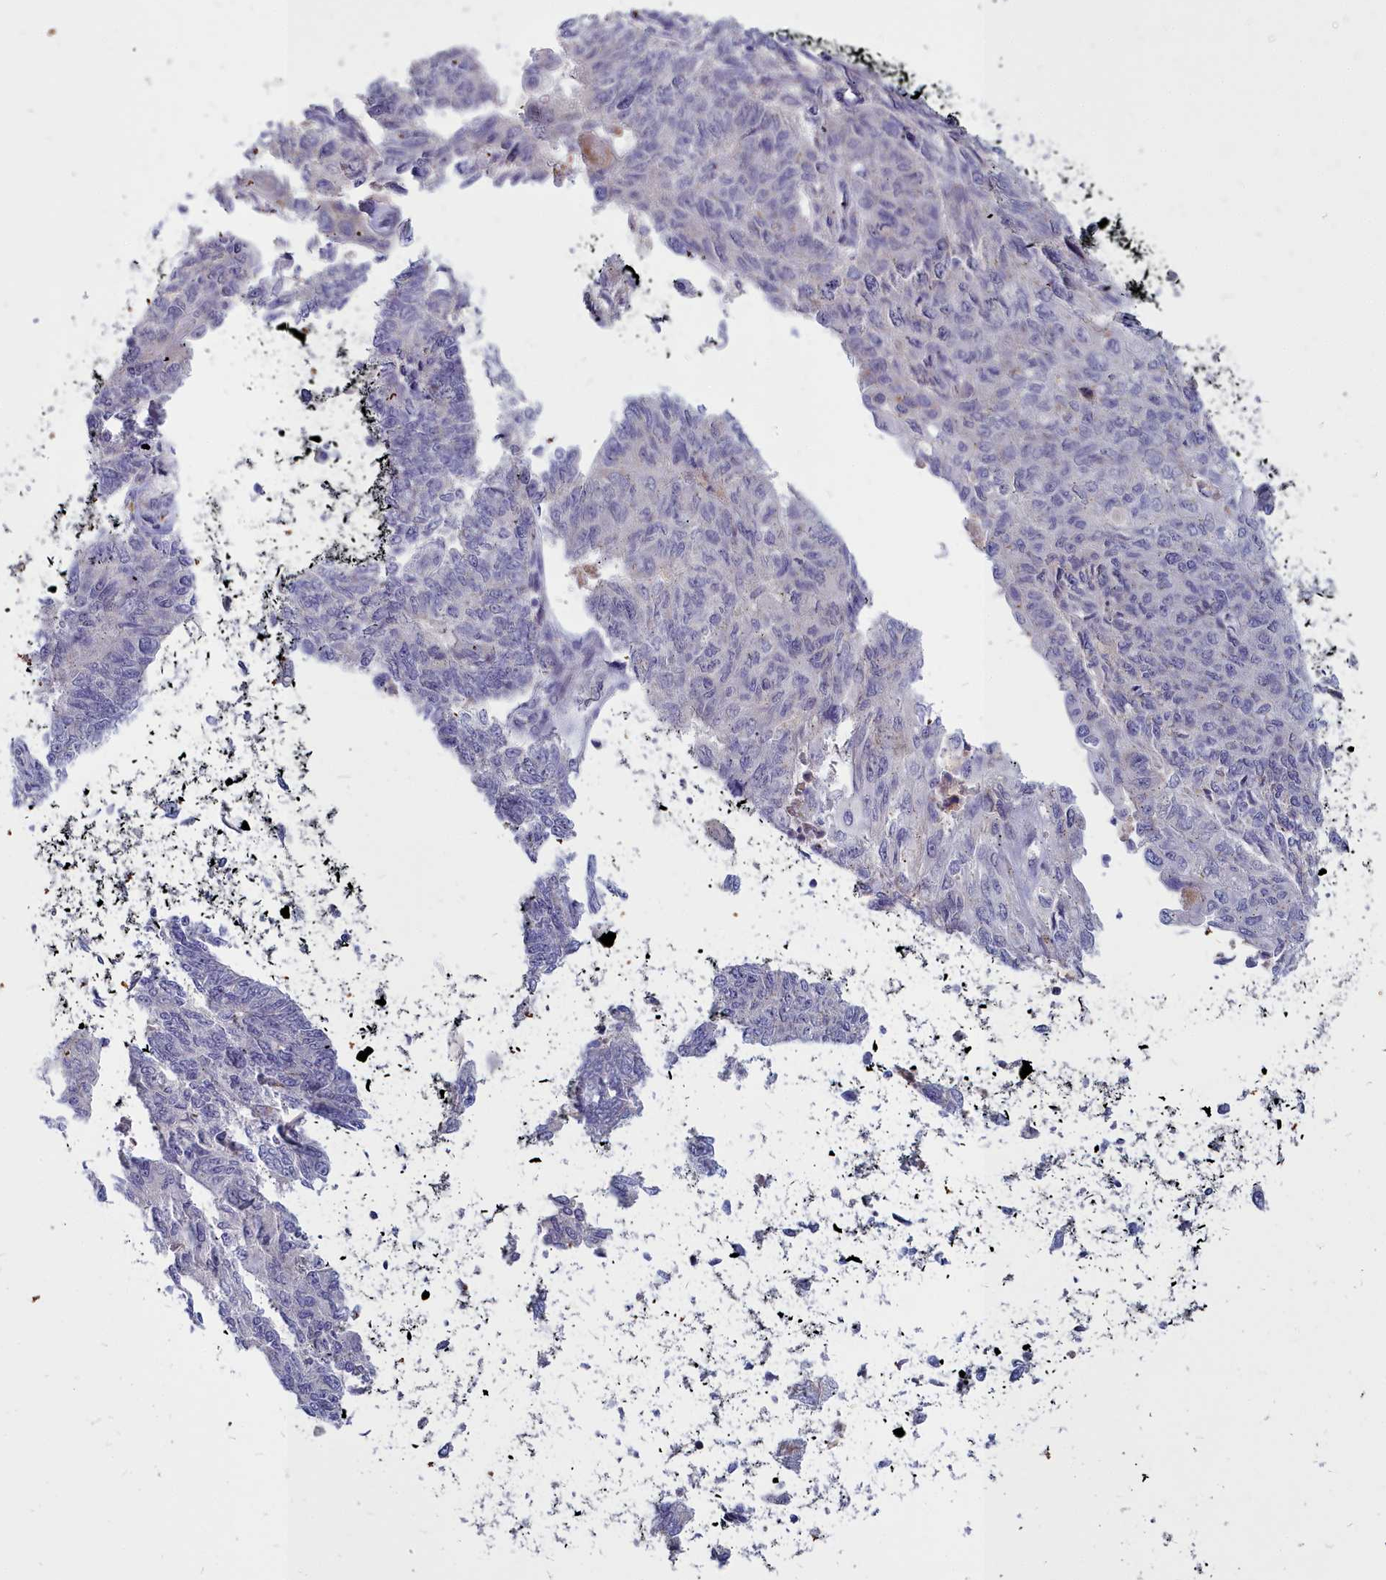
{"staining": {"intensity": "negative", "quantity": "none", "location": "none"}, "tissue": "endometrial cancer", "cell_type": "Tumor cells", "image_type": "cancer", "snomed": [{"axis": "morphology", "description": "Adenocarcinoma, NOS"}, {"axis": "topography", "description": "Endometrium"}], "caption": "The photomicrograph exhibits no significant staining in tumor cells of endometrial adenocarcinoma. Brightfield microscopy of immunohistochemistry stained with DAB (brown) and hematoxylin (blue), captured at high magnification.", "gene": "NOXA1", "patient": {"sex": "female", "age": 32}}